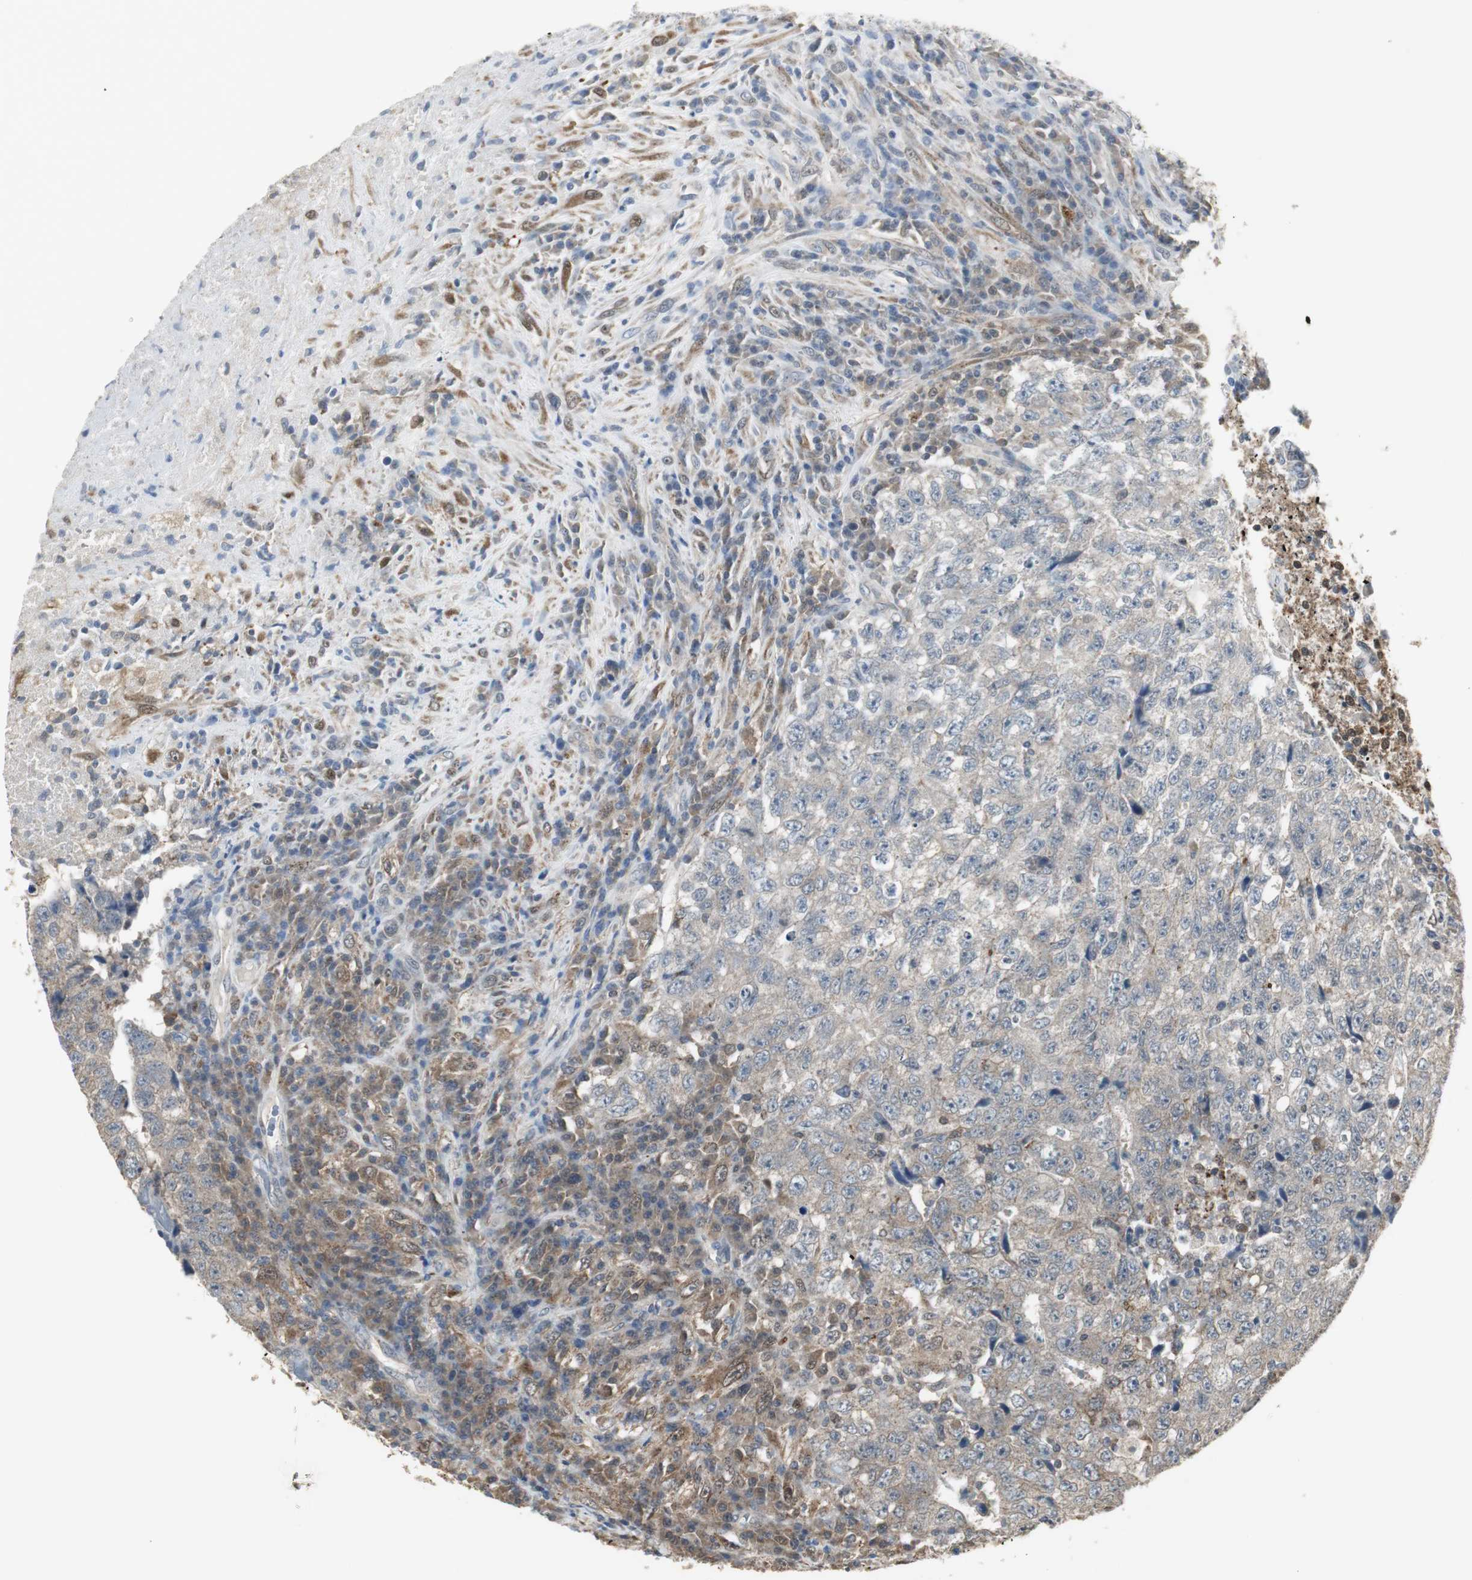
{"staining": {"intensity": "moderate", "quantity": "25%-75%", "location": "cytoplasmic/membranous"}, "tissue": "testis cancer", "cell_type": "Tumor cells", "image_type": "cancer", "snomed": [{"axis": "morphology", "description": "Necrosis, NOS"}, {"axis": "morphology", "description": "Carcinoma, Embryonal, NOS"}, {"axis": "topography", "description": "Testis"}], "caption": "A histopathology image of testis cancer stained for a protein exhibits moderate cytoplasmic/membranous brown staining in tumor cells.", "gene": "PLIN3", "patient": {"sex": "male", "age": 19}}